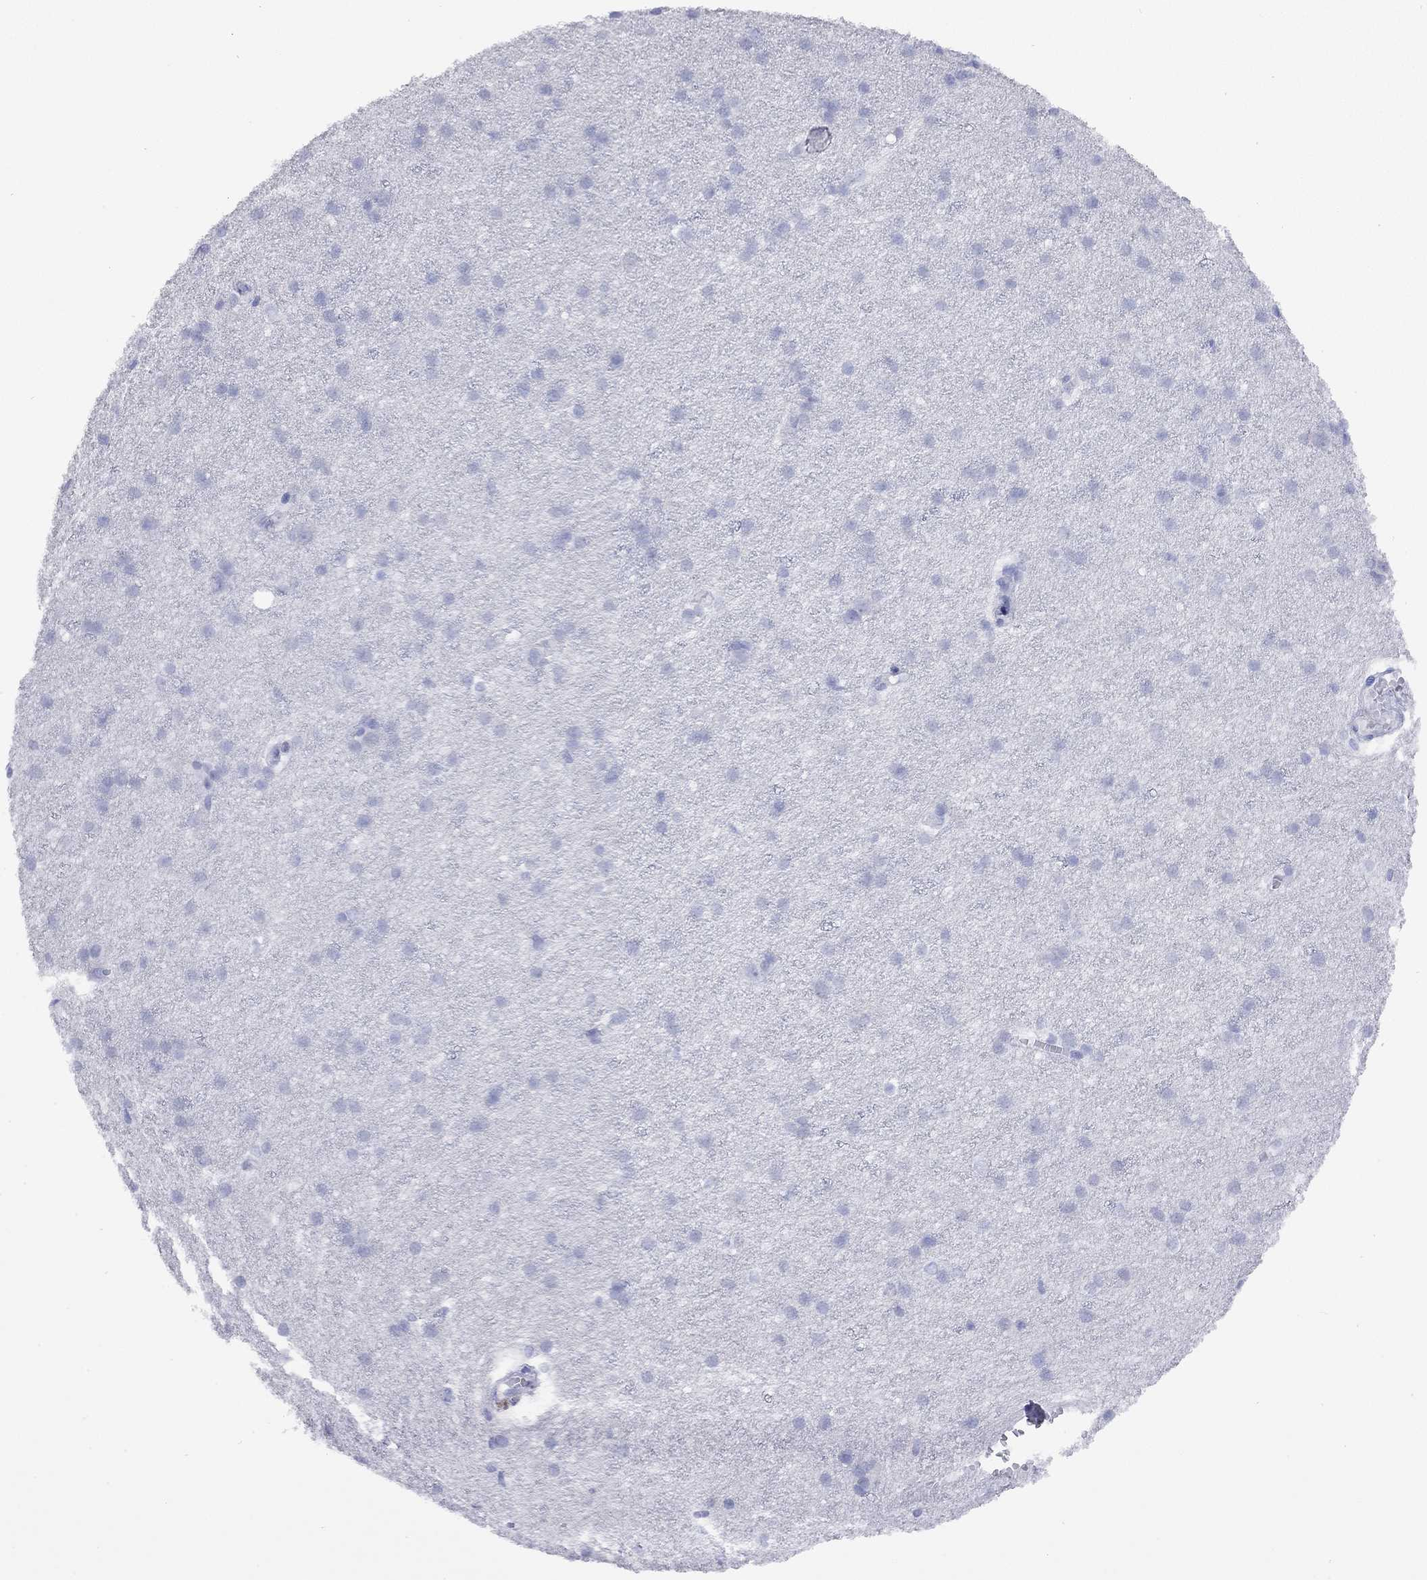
{"staining": {"intensity": "negative", "quantity": "none", "location": "none"}, "tissue": "cerebral cortex", "cell_type": "Endothelial cells", "image_type": "normal", "snomed": [{"axis": "morphology", "description": "Normal tissue, NOS"}, {"axis": "topography", "description": "Cerebral cortex"}], "caption": "High power microscopy micrograph of an immunohistochemistry histopathology image of unremarkable cerebral cortex, revealing no significant positivity in endothelial cells. (Brightfield microscopy of DAB IHC at high magnification).", "gene": "FIGLA", "patient": {"sex": "male", "age": 37}}